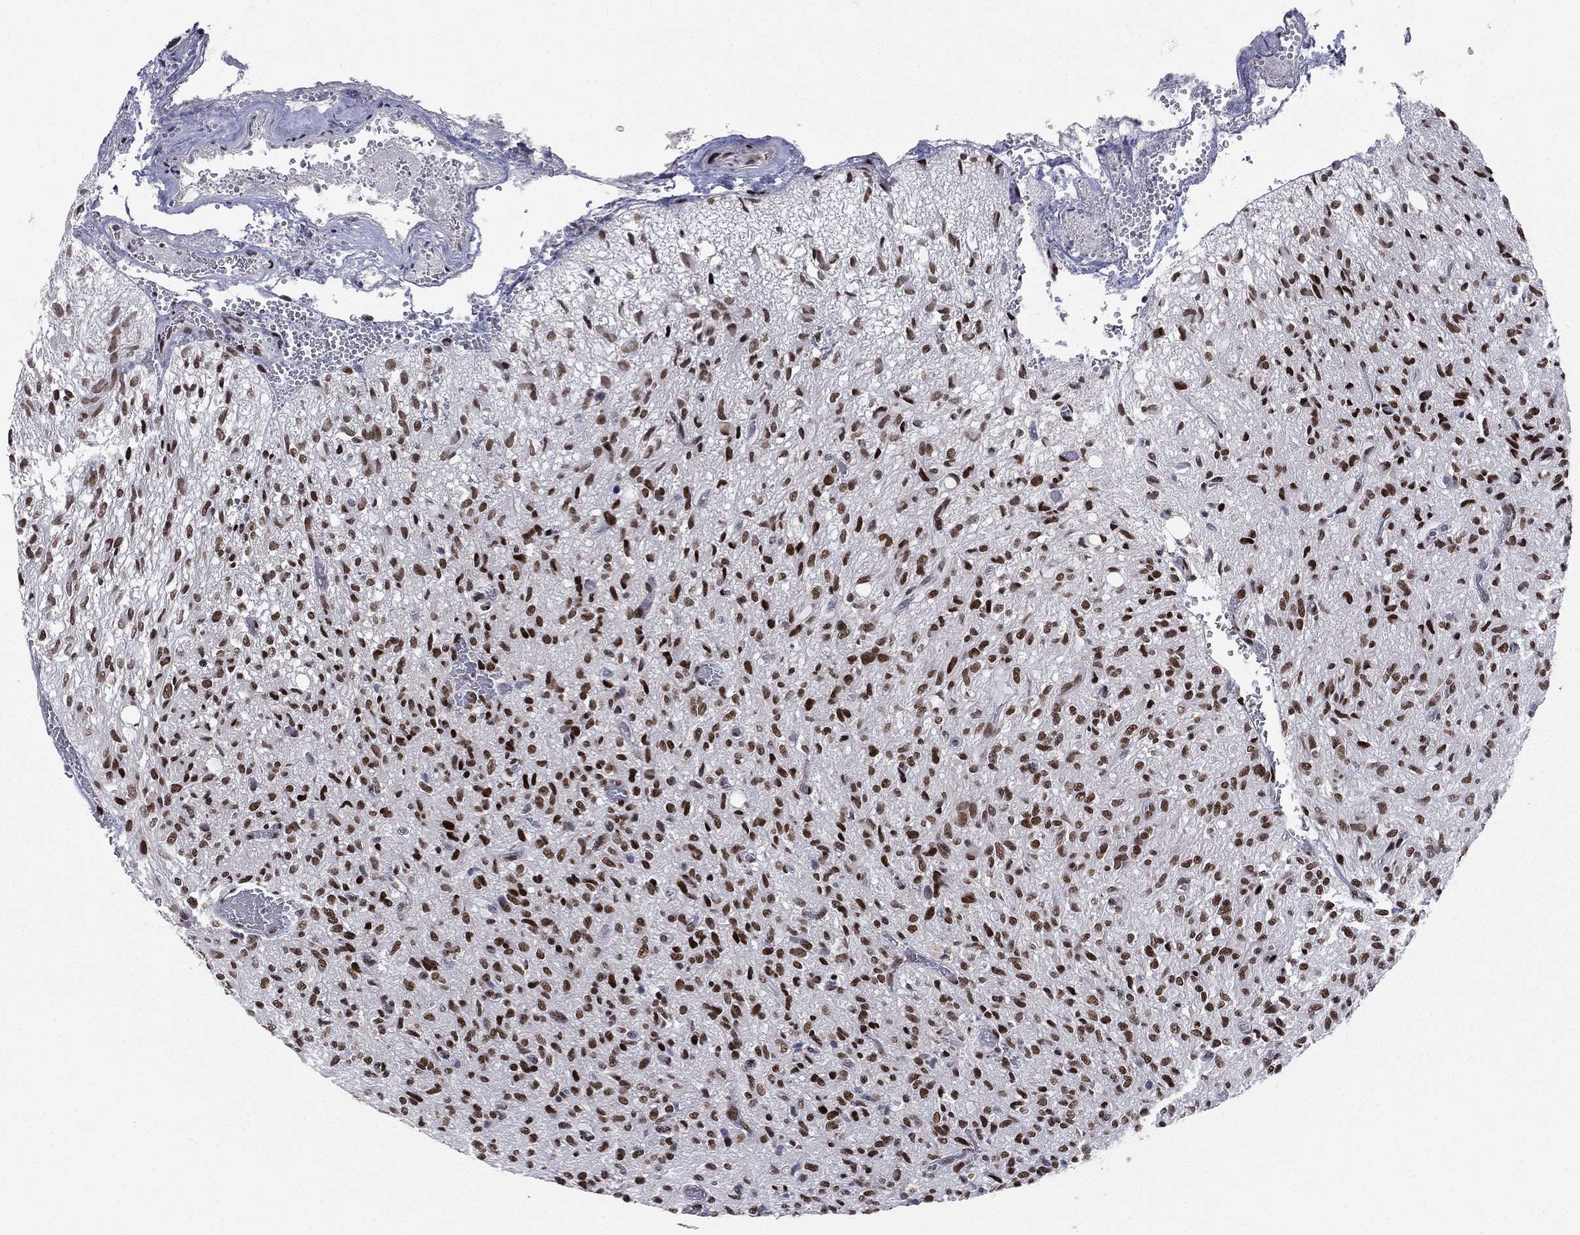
{"staining": {"intensity": "moderate", "quantity": ">75%", "location": "nuclear"}, "tissue": "glioma", "cell_type": "Tumor cells", "image_type": "cancer", "snomed": [{"axis": "morphology", "description": "Glioma, malignant, High grade"}, {"axis": "topography", "description": "Brain"}], "caption": "High-grade glioma (malignant) stained with a brown dye demonstrates moderate nuclear positive staining in about >75% of tumor cells.", "gene": "RTF1", "patient": {"sex": "male", "age": 64}}